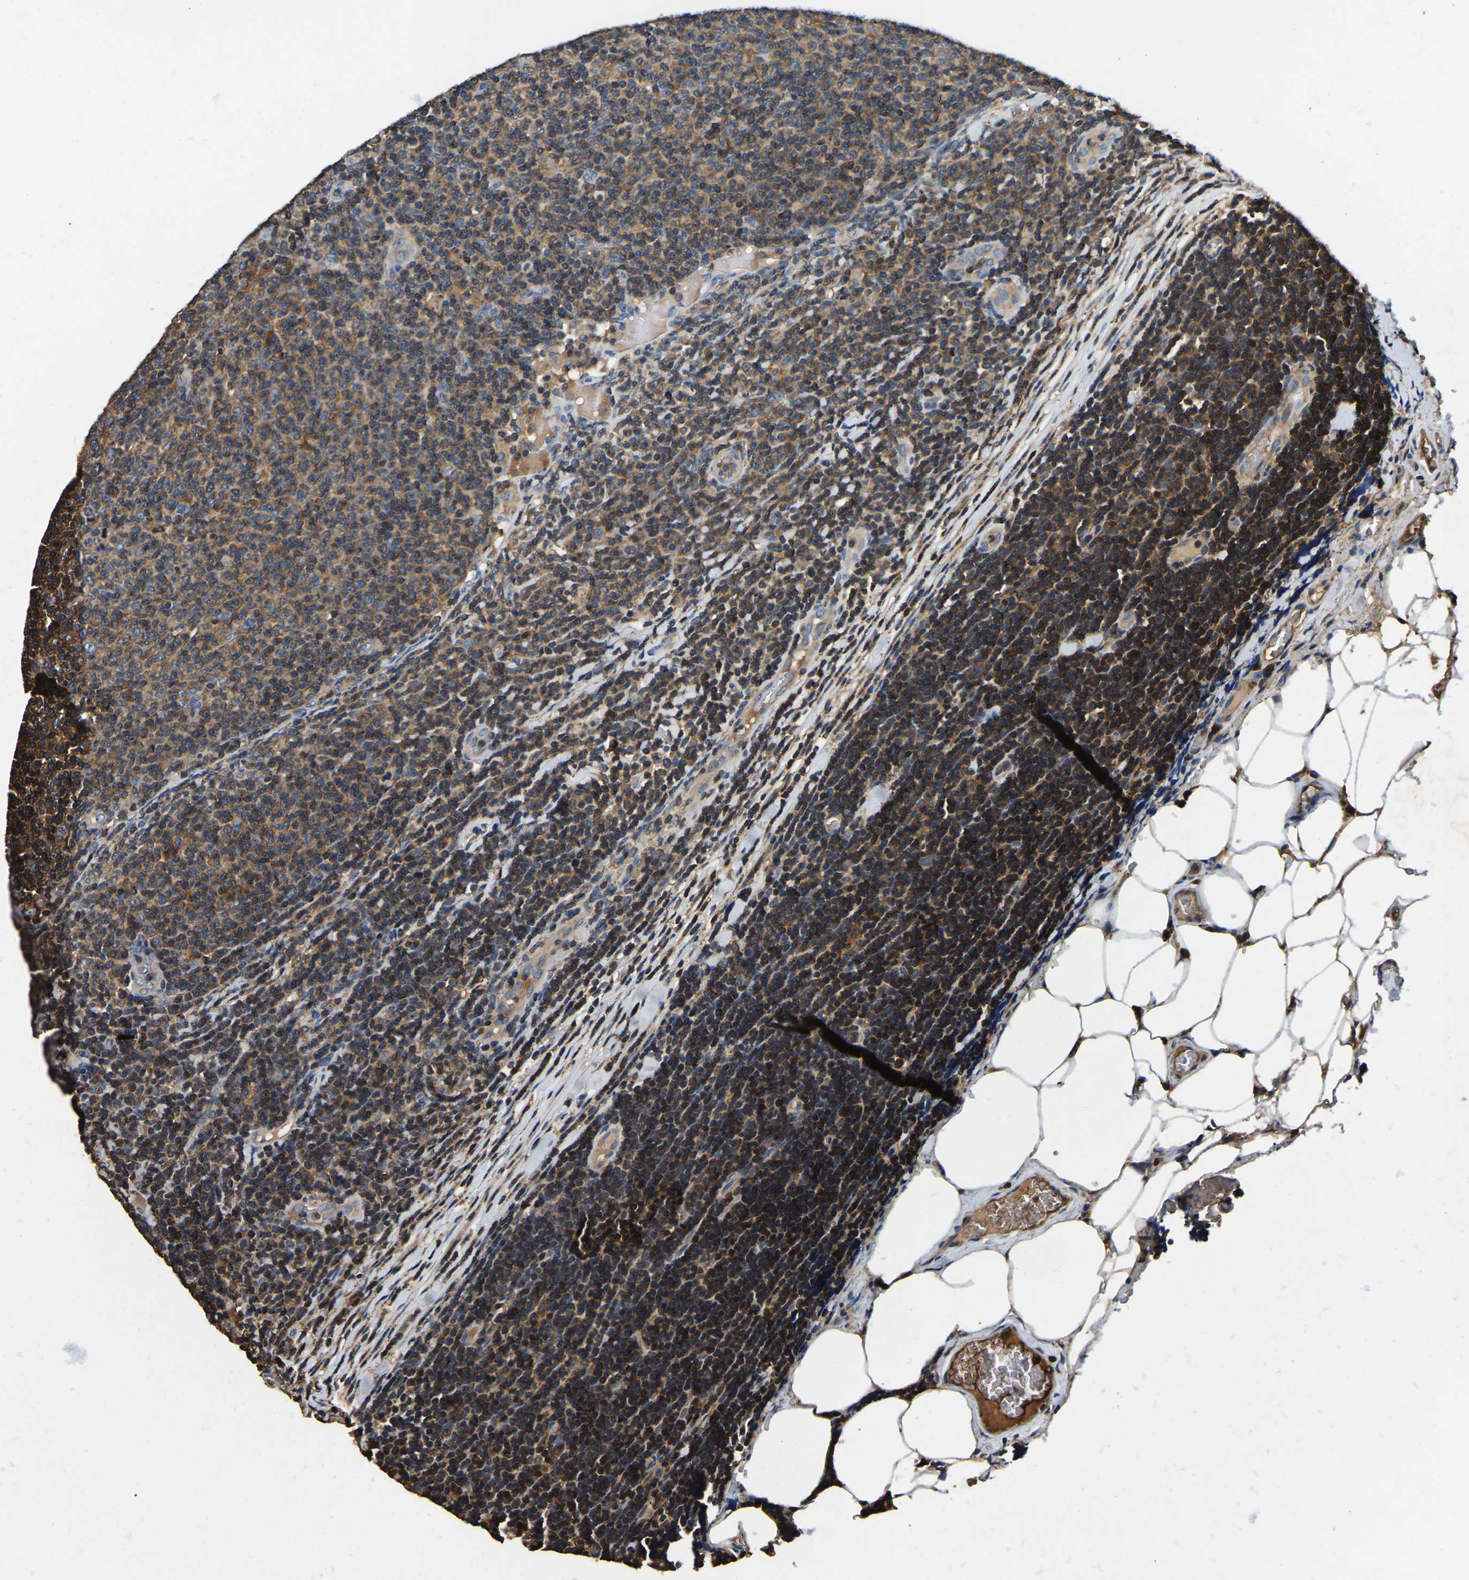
{"staining": {"intensity": "moderate", "quantity": ">75%", "location": "cytoplasmic/membranous"}, "tissue": "lymphoma", "cell_type": "Tumor cells", "image_type": "cancer", "snomed": [{"axis": "morphology", "description": "Malignant lymphoma, non-Hodgkin's type, Low grade"}, {"axis": "topography", "description": "Lymph node"}], "caption": "Human lymphoma stained for a protein (brown) reveals moderate cytoplasmic/membranous positive staining in approximately >75% of tumor cells.", "gene": "SMPD2", "patient": {"sex": "male", "age": 66}}